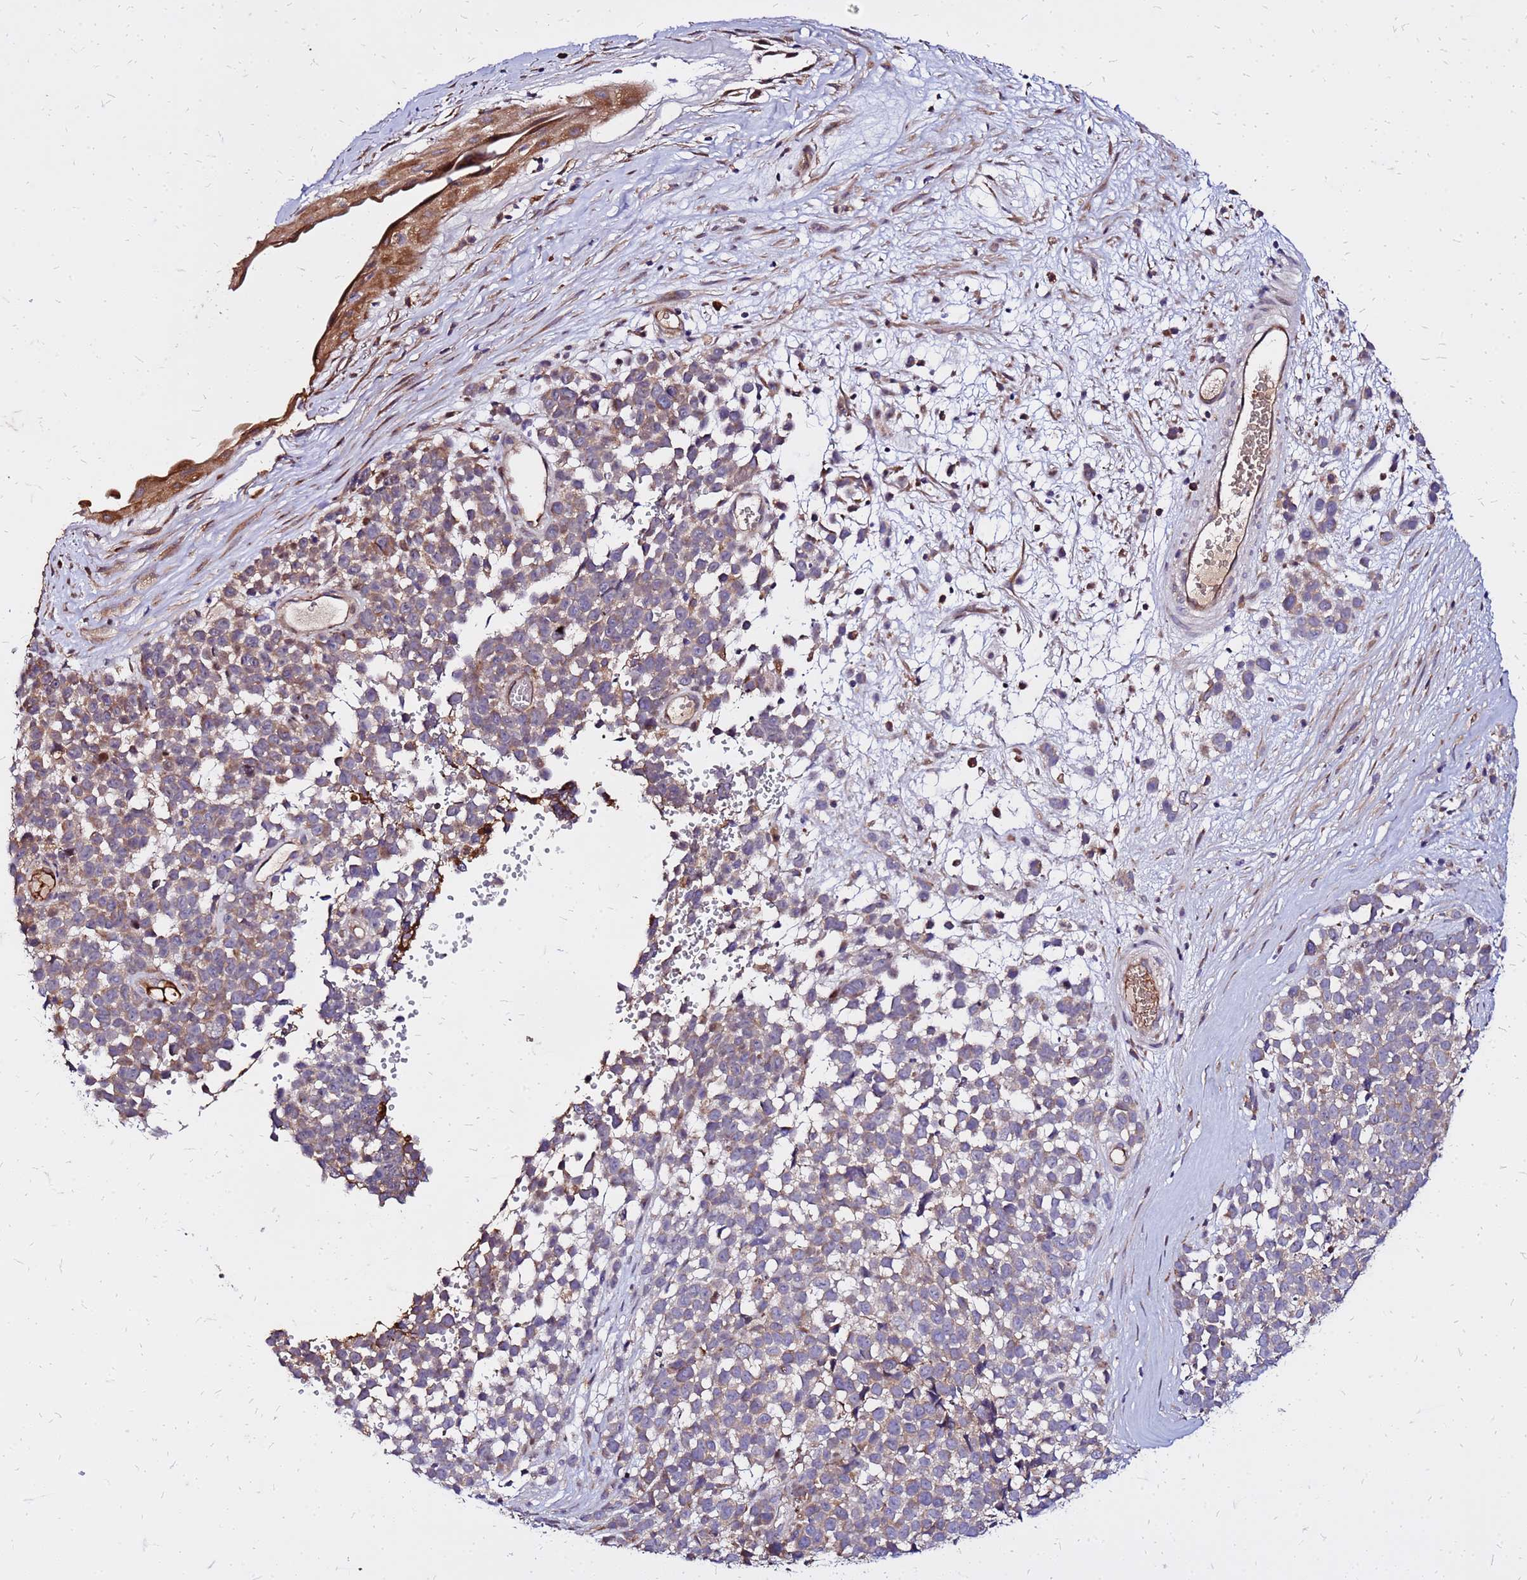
{"staining": {"intensity": "moderate", "quantity": ">75%", "location": "cytoplasmic/membranous"}, "tissue": "melanoma", "cell_type": "Tumor cells", "image_type": "cancer", "snomed": [{"axis": "morphology", "description": "Malignant melanoma, NOS"}, {"axis": "topography", "description": "Nose, NOS"}], "caption": "A micrograph of melanoma stained for a protein shows moderate cytoplasmic/membranous brown staining in tumor cells. (DAB (3,3'-diaminobenzidine) IHC, brown staining for protein, blue staining for nuclei).", "gene": "VMO1", "patient": {"sex": "female", "age": 48}}